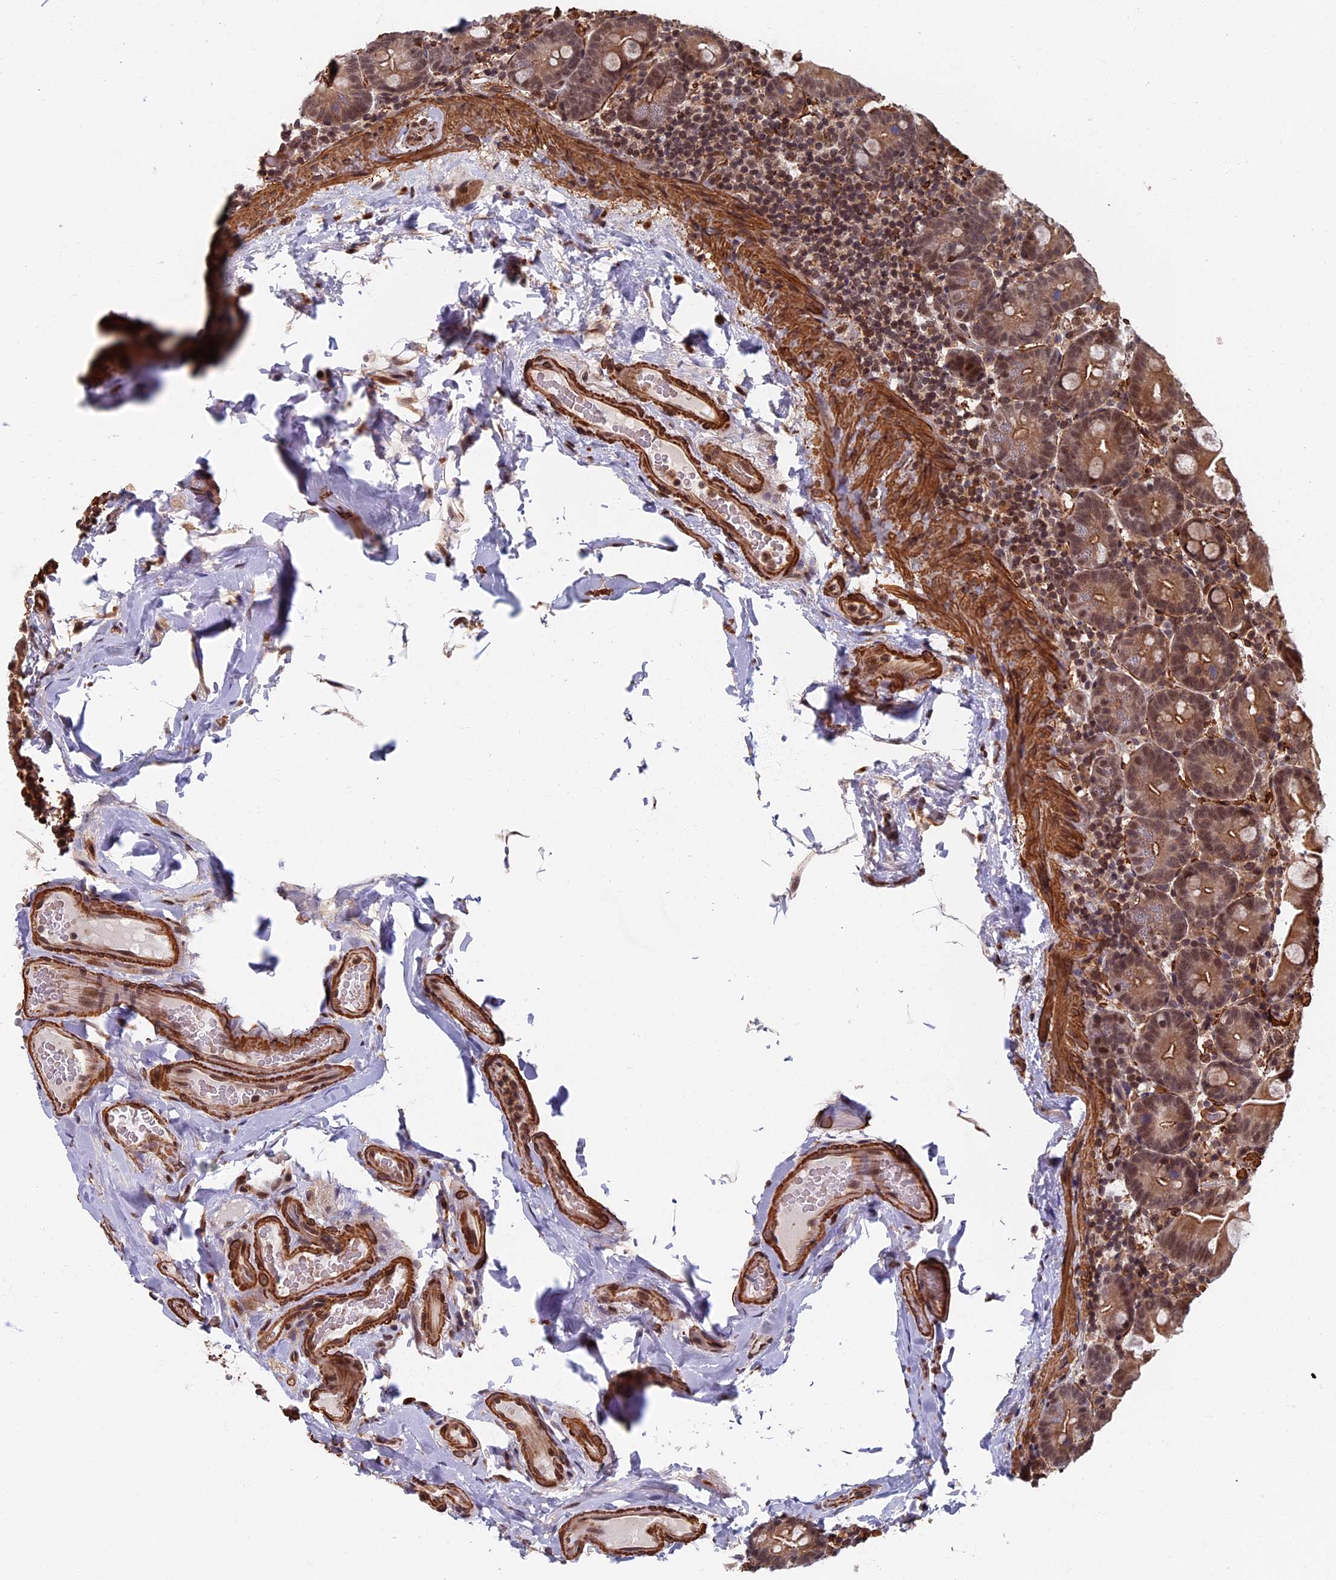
{"staining": {"intensity": "moderate", "quantity": ">75%", "location": "cytoplasmic/membranous,nuclear"}, "tissue": "small intestine", "cell_type": "Glandular cells", "image_type": "normal", "snomed": [{"axis": "morphology", "description": "Normal tissue, NOS"}, {"axis": "topography", "description": "Small intestine"}], "caption": "This histopathology image reveals immunohistochemistry (IHC) staining of normal small intestine, with medium moderate cytoplasmic/membranous,nuclear expression in about >75% of glandular cells.", "gene": "CTDP1", "patient": {"sex": "female", "age": 68}}